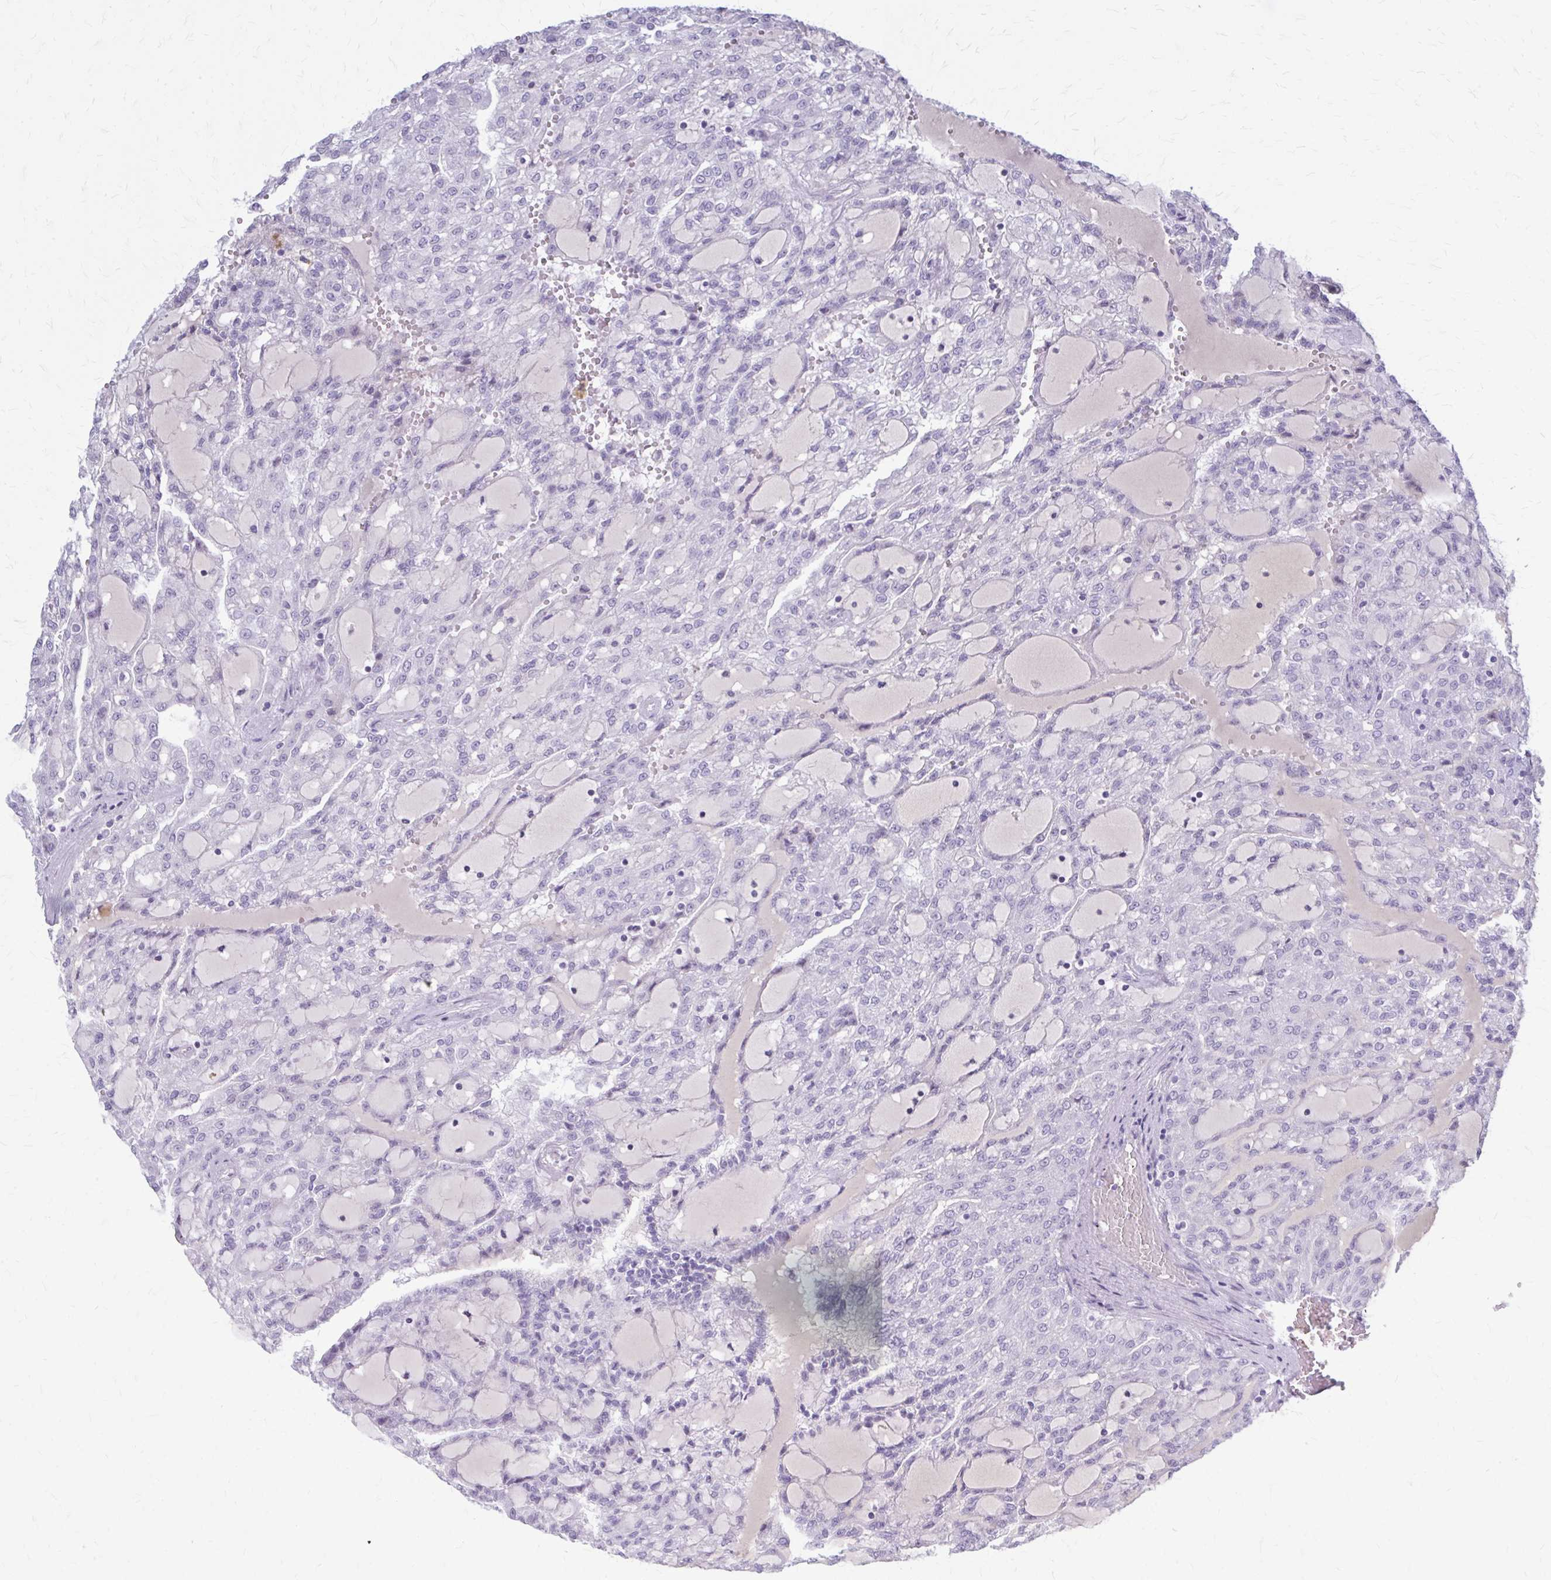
{"staining": {"intensity": "negative", "quantity": "none", "location": "none"}, "tissue": "renal cancer", "cell_type": "Tumor cells", "image_type": "cancer", "snomed": [{"axis": "morphology", "description": "Adenocarcinoma, NOS"}, {"axis": "topography", "description": "Kidney"}], "caption": "Human renal cancer stained for a protein using immunohistochemistry (IHC) shows no expression in tumor cells.", "gene": "SERPIND1", "patient": {"sex": "male", "age": 63}}